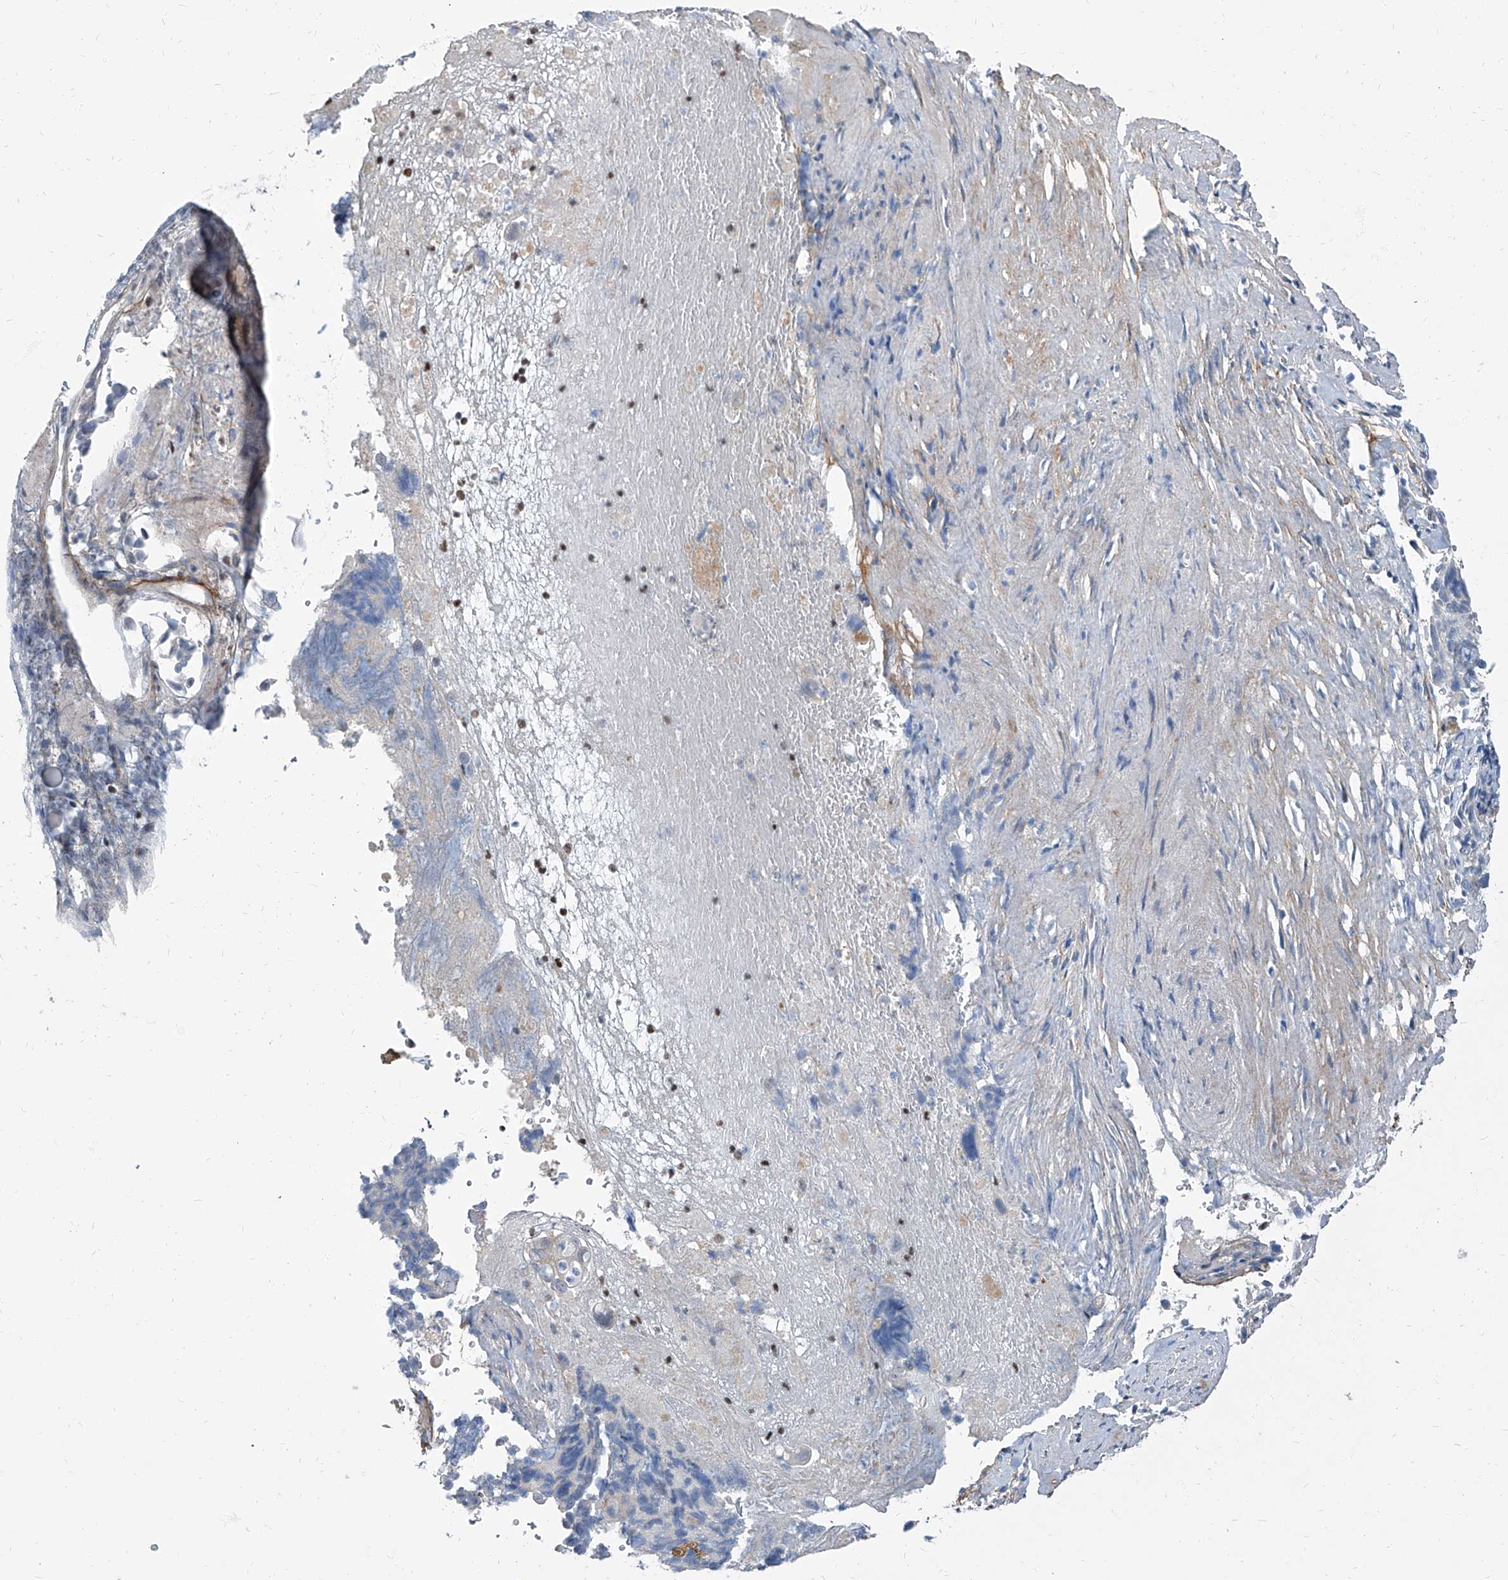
{"staining": {"intensity": "negative", "quantity": "none", "location": "none"}, "tissue": "liver cancer", "cell_type": "Tumor cells", "image_type": "cancer", "snomed": [{"axis": "morphology", "description": "Cholangiocarcinoma"}, {"axis": "topography", "description": "Liver"}], "caption": "Tumor cells show no significant protein staining in cholangiocarcinoma (liver). Nuclei are stained in blue.", "gene": "HOXA3", "patient": {"sex": "female", "age": 79}}